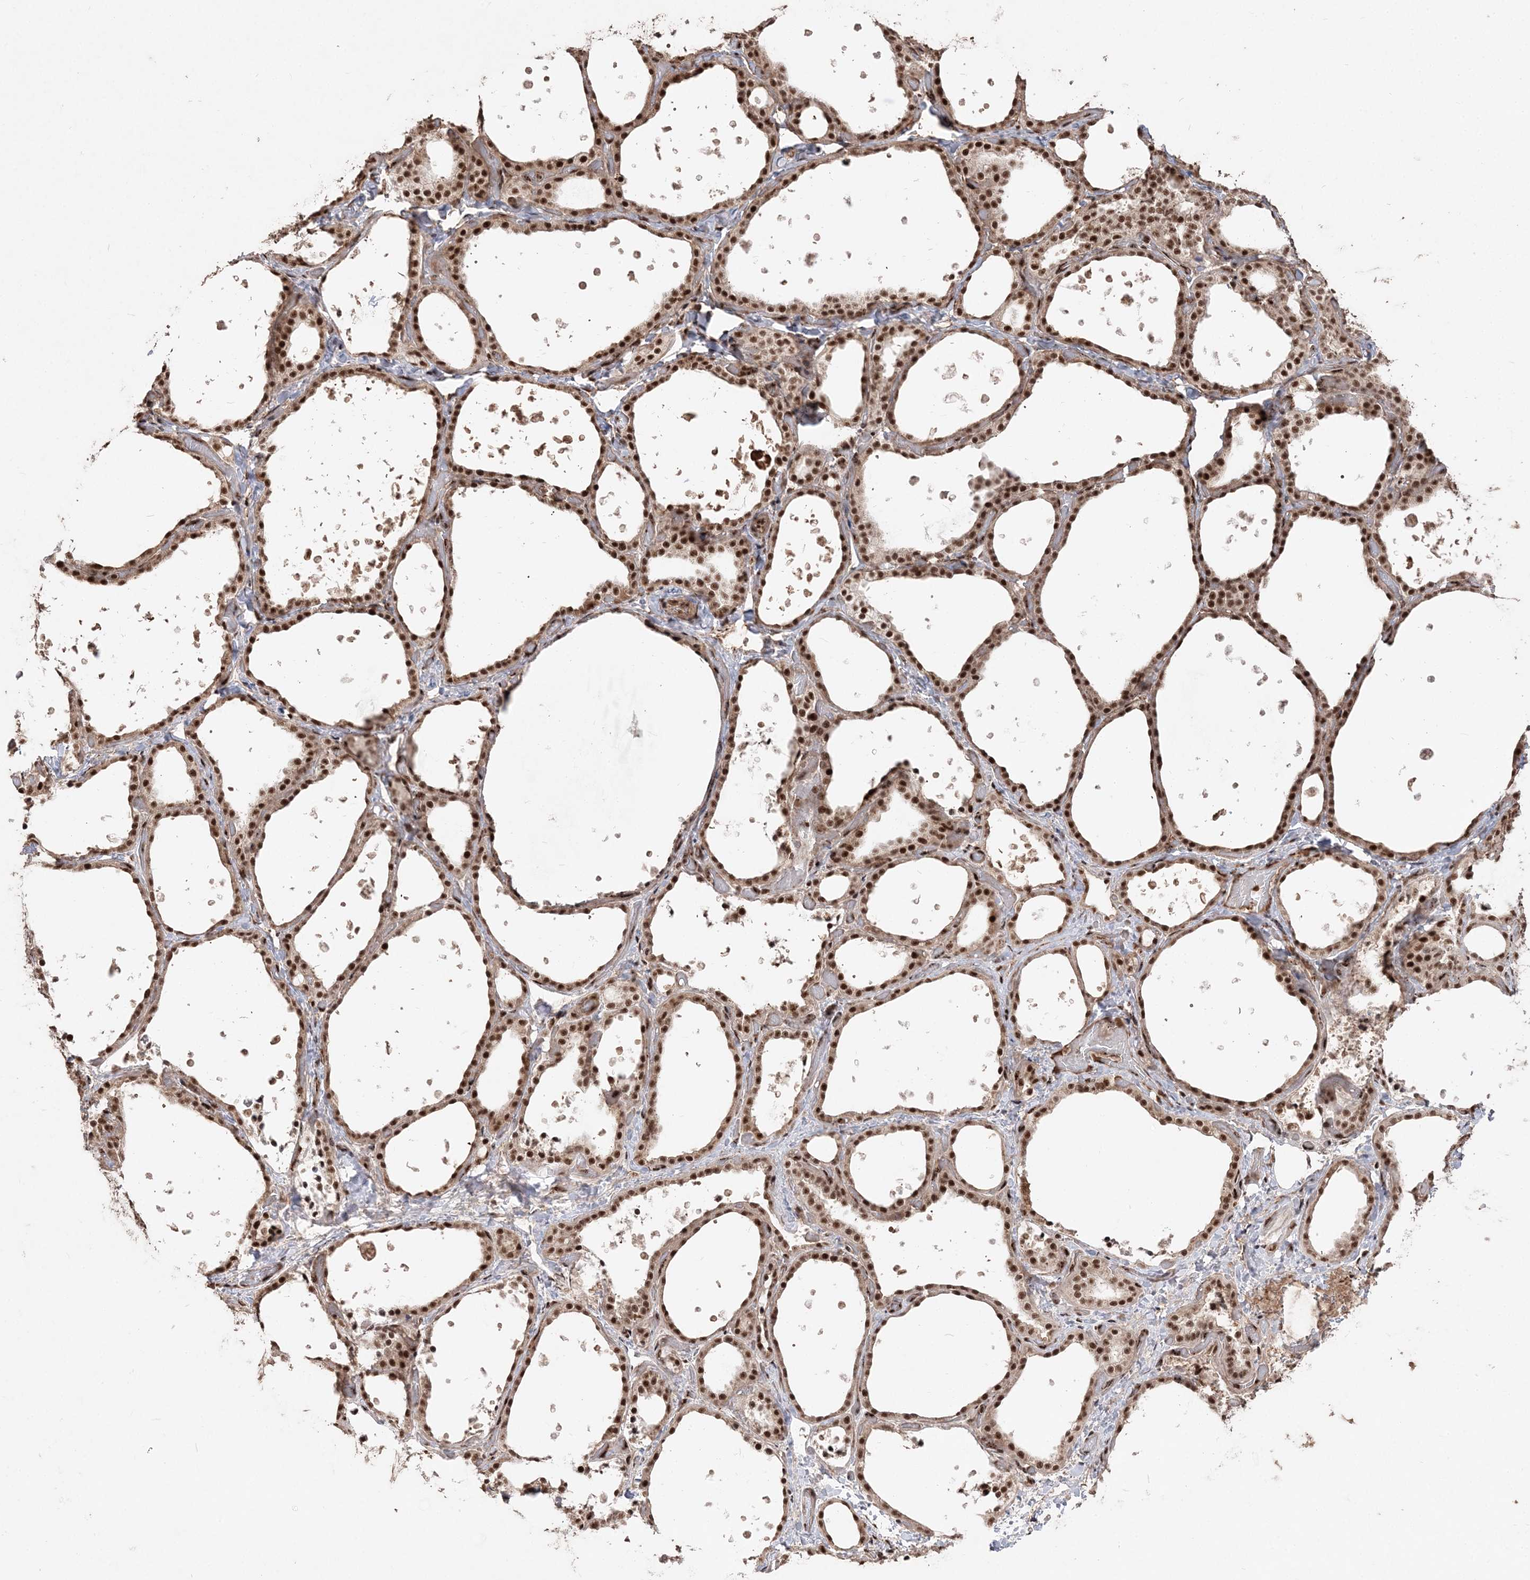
{"staining": {"intensity": "strong", "quantity": ">75%", "location": "nuclear"}, "tissue": "thyroid gland", "cell_type": "Glandular cells", "image_type": "normal", "snomed": [{"axis": "morphology", "description": "Normal tissue, NOS"}, {"axis": "topography", "description": "Thyroid gland"}], "caption": "IHC image of benign thyroid gland: human thyroid gland stained using IHC reveals high levels of strong protein expression localized specifically in the nuclear of glandular cells, appearing as a nuclear brown color.", "gene": "RBM17", "patient": {"sex": "female", "age": 44}}